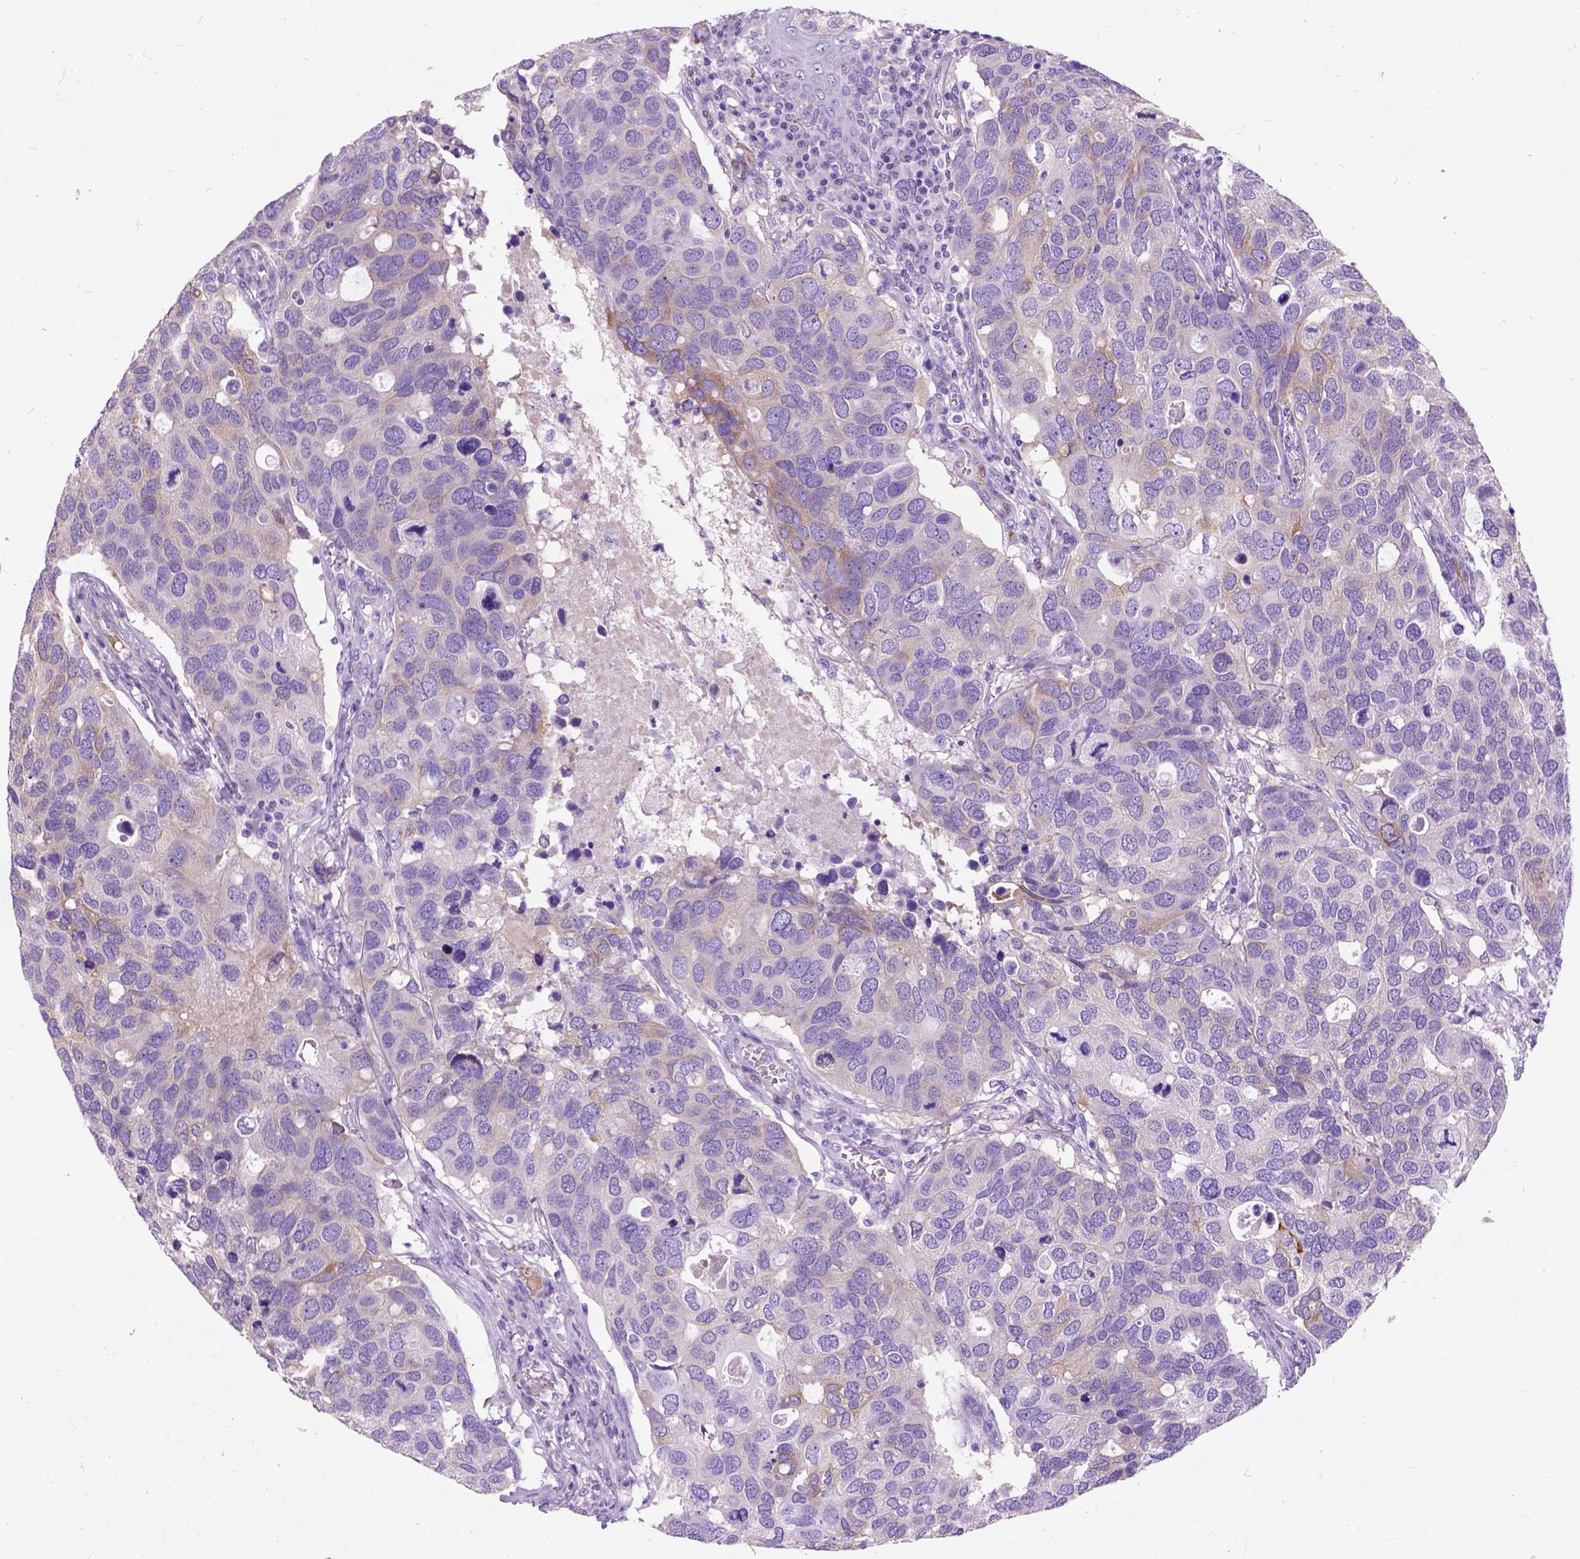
{"staining": {"intensity": "moderate", "quantity": "<25%", "location": "cytoplasmic/membranous"}, "tissue": "breast cancer", "cell_type": "Tumor cells", "image_type": "cancer", "snomed": [{"axis": "morphology", "description": "Duct carcinoma"}, {"axis": "topography", "description": "Breast"}], "caption": "IHC histopathology image of breast infiltrating ductal carcinoma stained for a protein (brown), which demonstrates low levels of moderate cytoplasmic/membranous staining in approximately <25% of tumor cells.", "gene": "MAPT", "patient": {"sex": "female", "age": 83}}